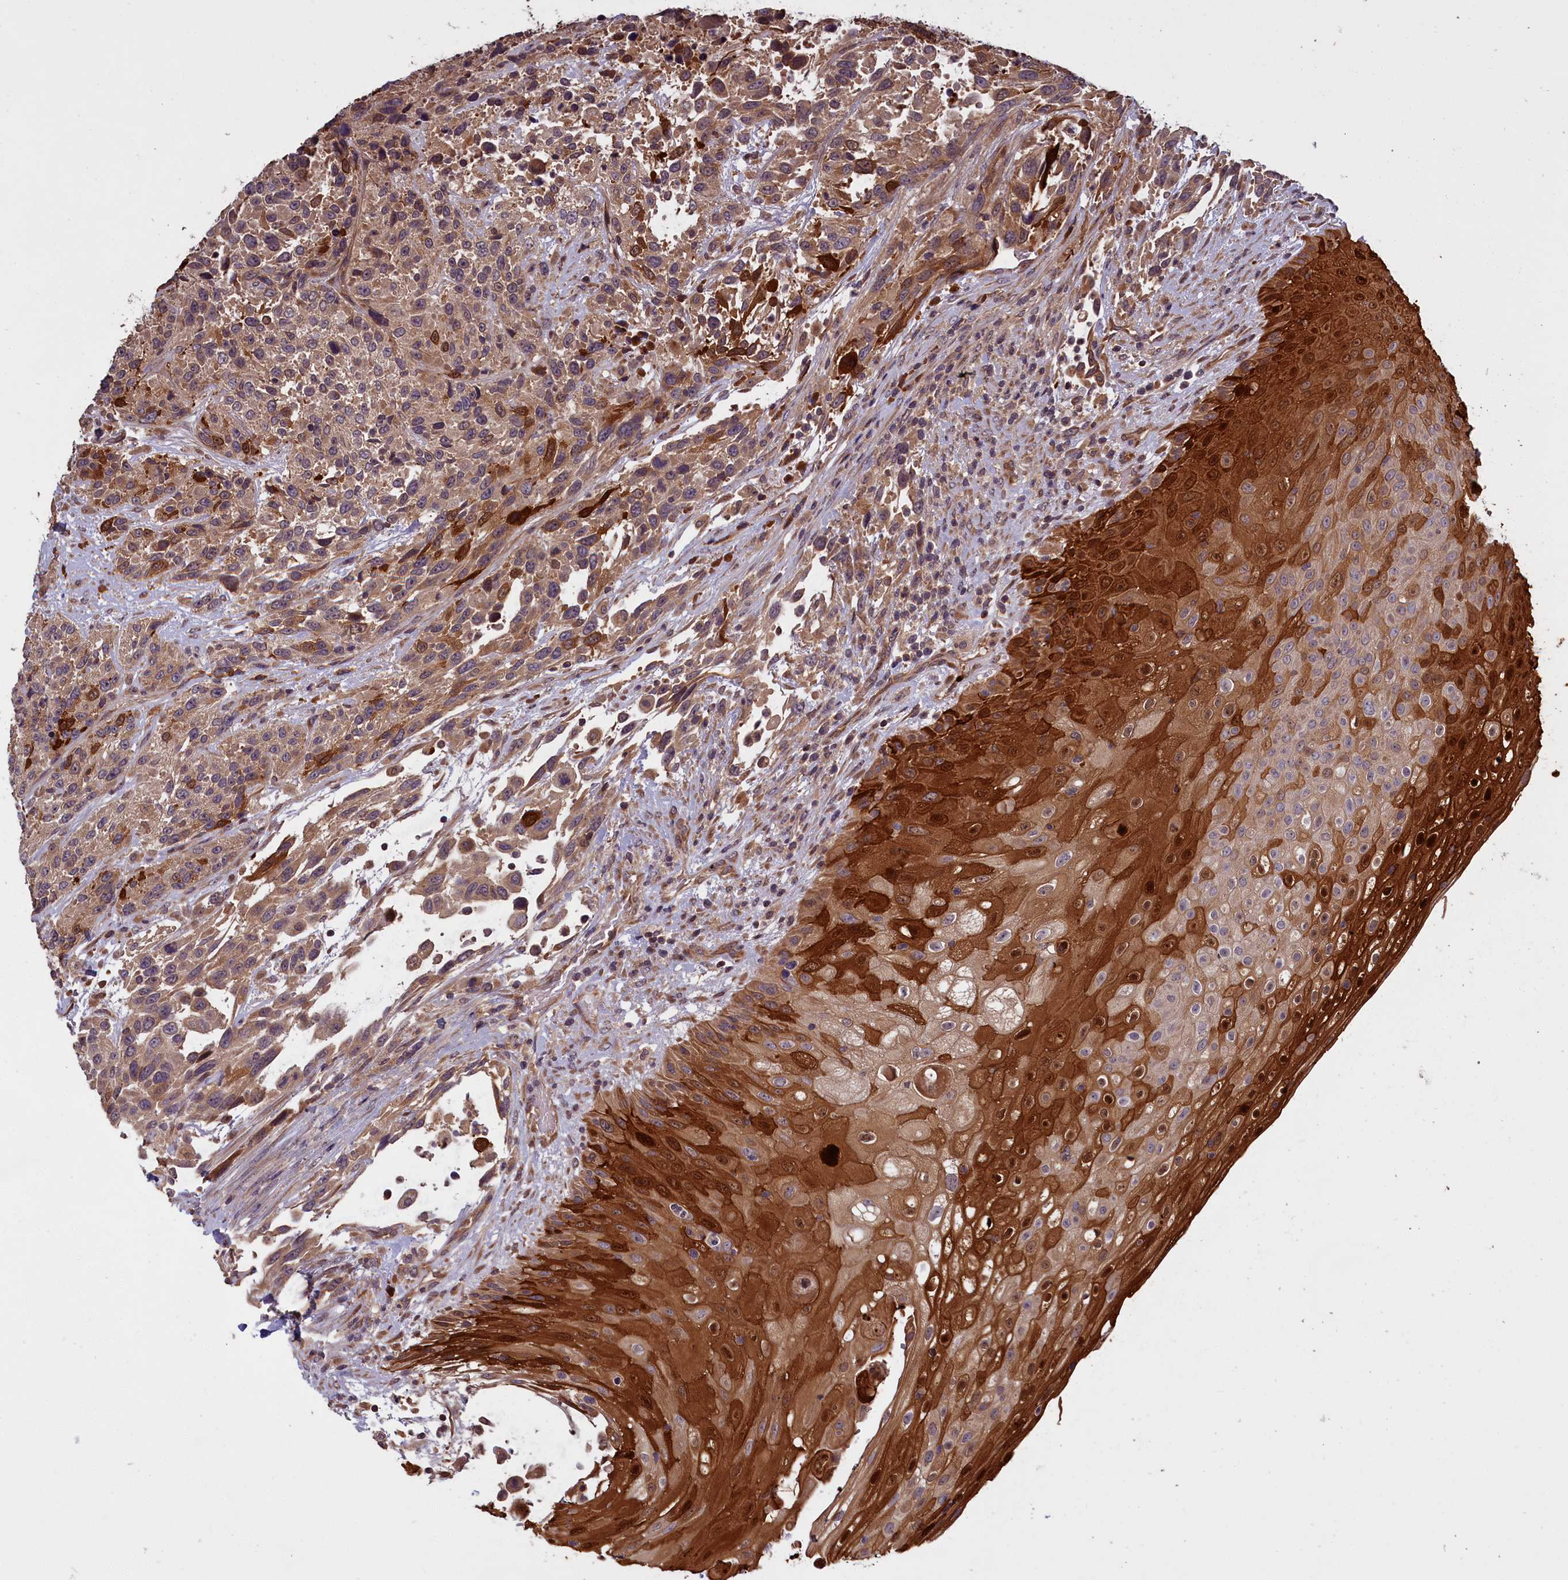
{"staining": {"intensity": "moderate", "quantity": ">75%", "location": "cytoplasmic/membranous"}, "tissue": "urothelial cancer", "cell_type": "Tumor cells", "image_type": "cancer", "snomed": [{"axis": "morphology", "description": "Urothelial carcinoma, High grade"}, {"axis": "topography", "description": "Urinary bladder"}], "caption": "Immunohistochemical staining of urothelial carcinoma (high-grade) reveals medium levels of moderate cytoplasmic/membranous positivity in about >75% of tumor cells.", "gene": "DENND1B", "patient": {"sex": "female", "age": 70}}